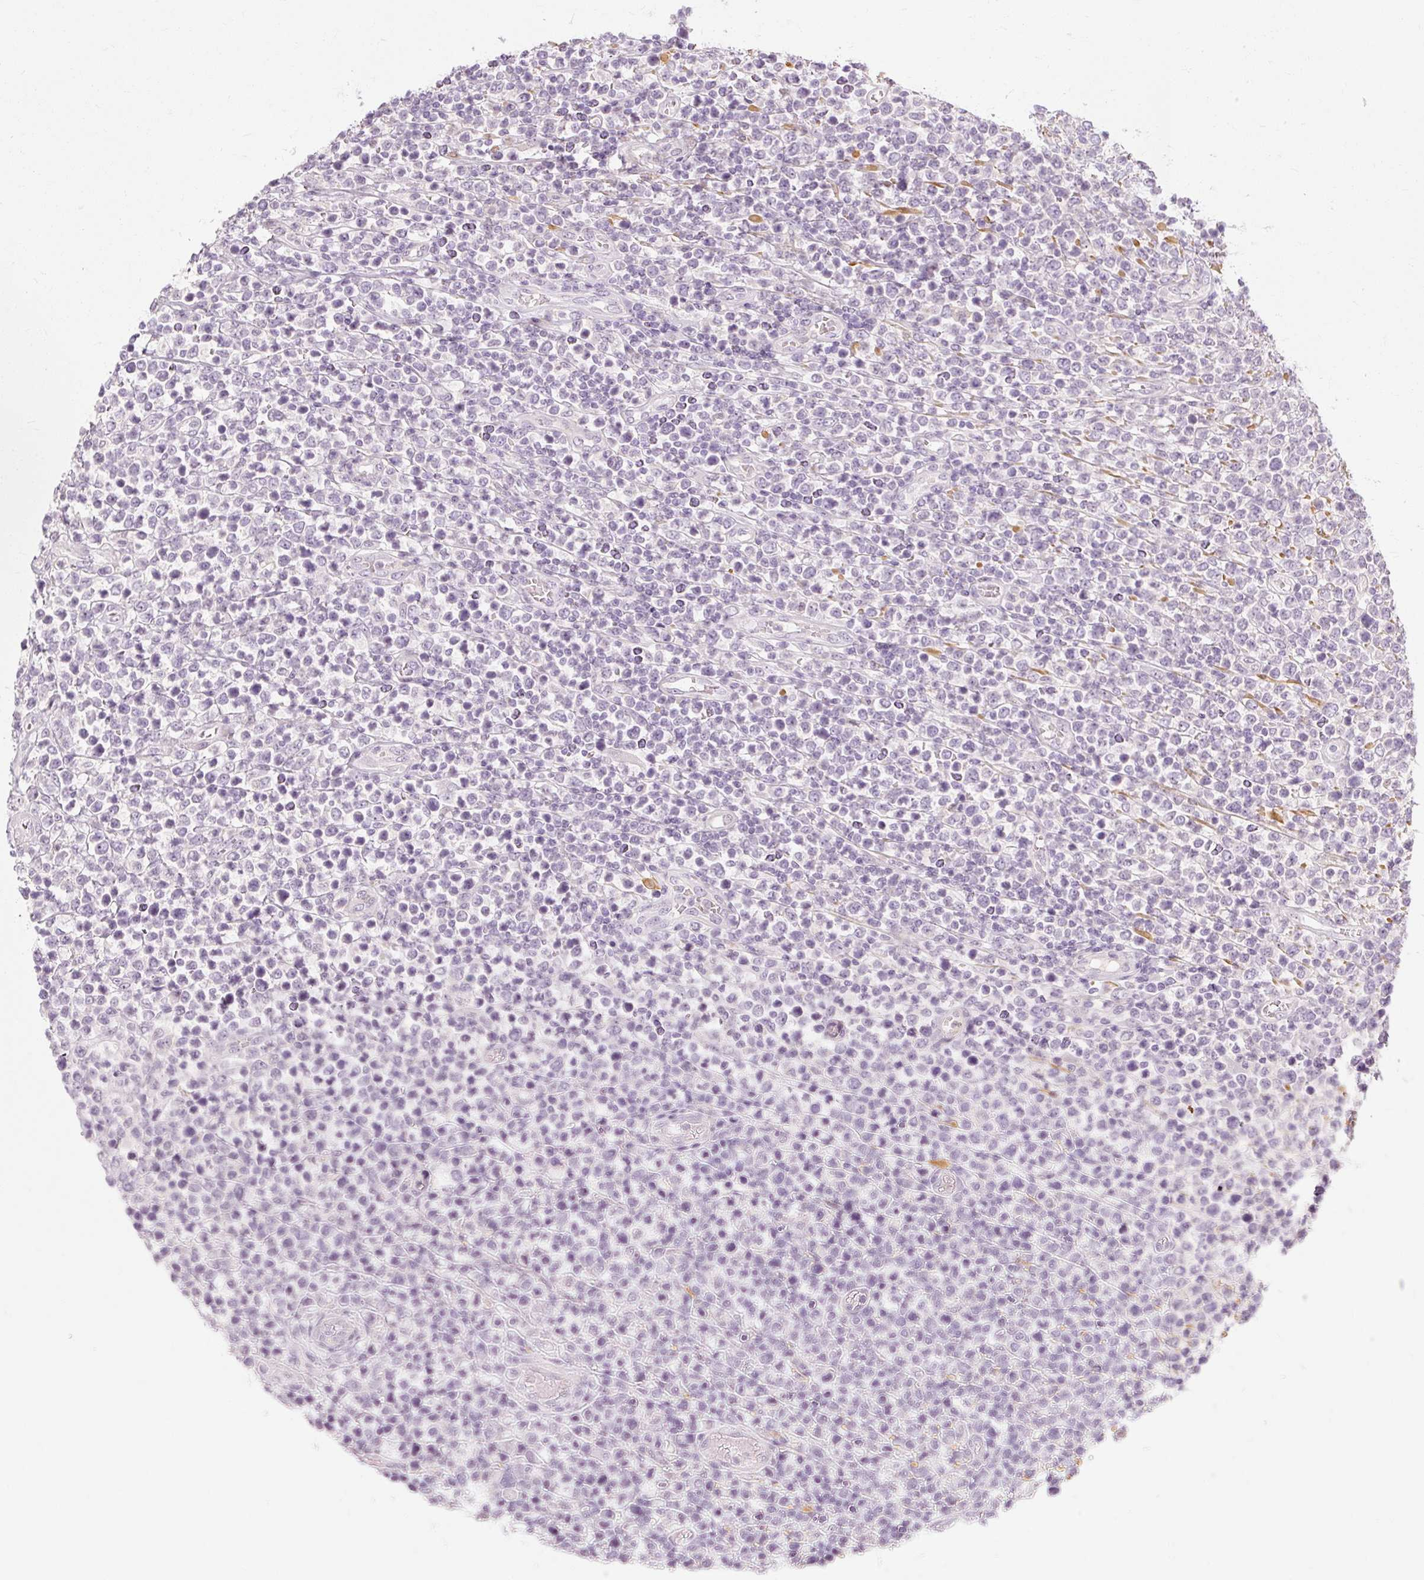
{"staining": {"intensity": "negative", "quantity": "none", "location": "none"}, "tissue": "lymphoma", "cell_type": "Tumor cells", "image_type": "cancer", "snomed": [{"axis": "morphology", "description": "Malignant lymphoma, non-Hodgkin's type, High grade"}, {"axis": "topography", "description": "Soft tissue"}], "caption": "The photomicrograph reveals no significant expression in tumor cells of lymphoma.", "gene": "CAPN3", "patient": {"sex": "female", "age": 56}}